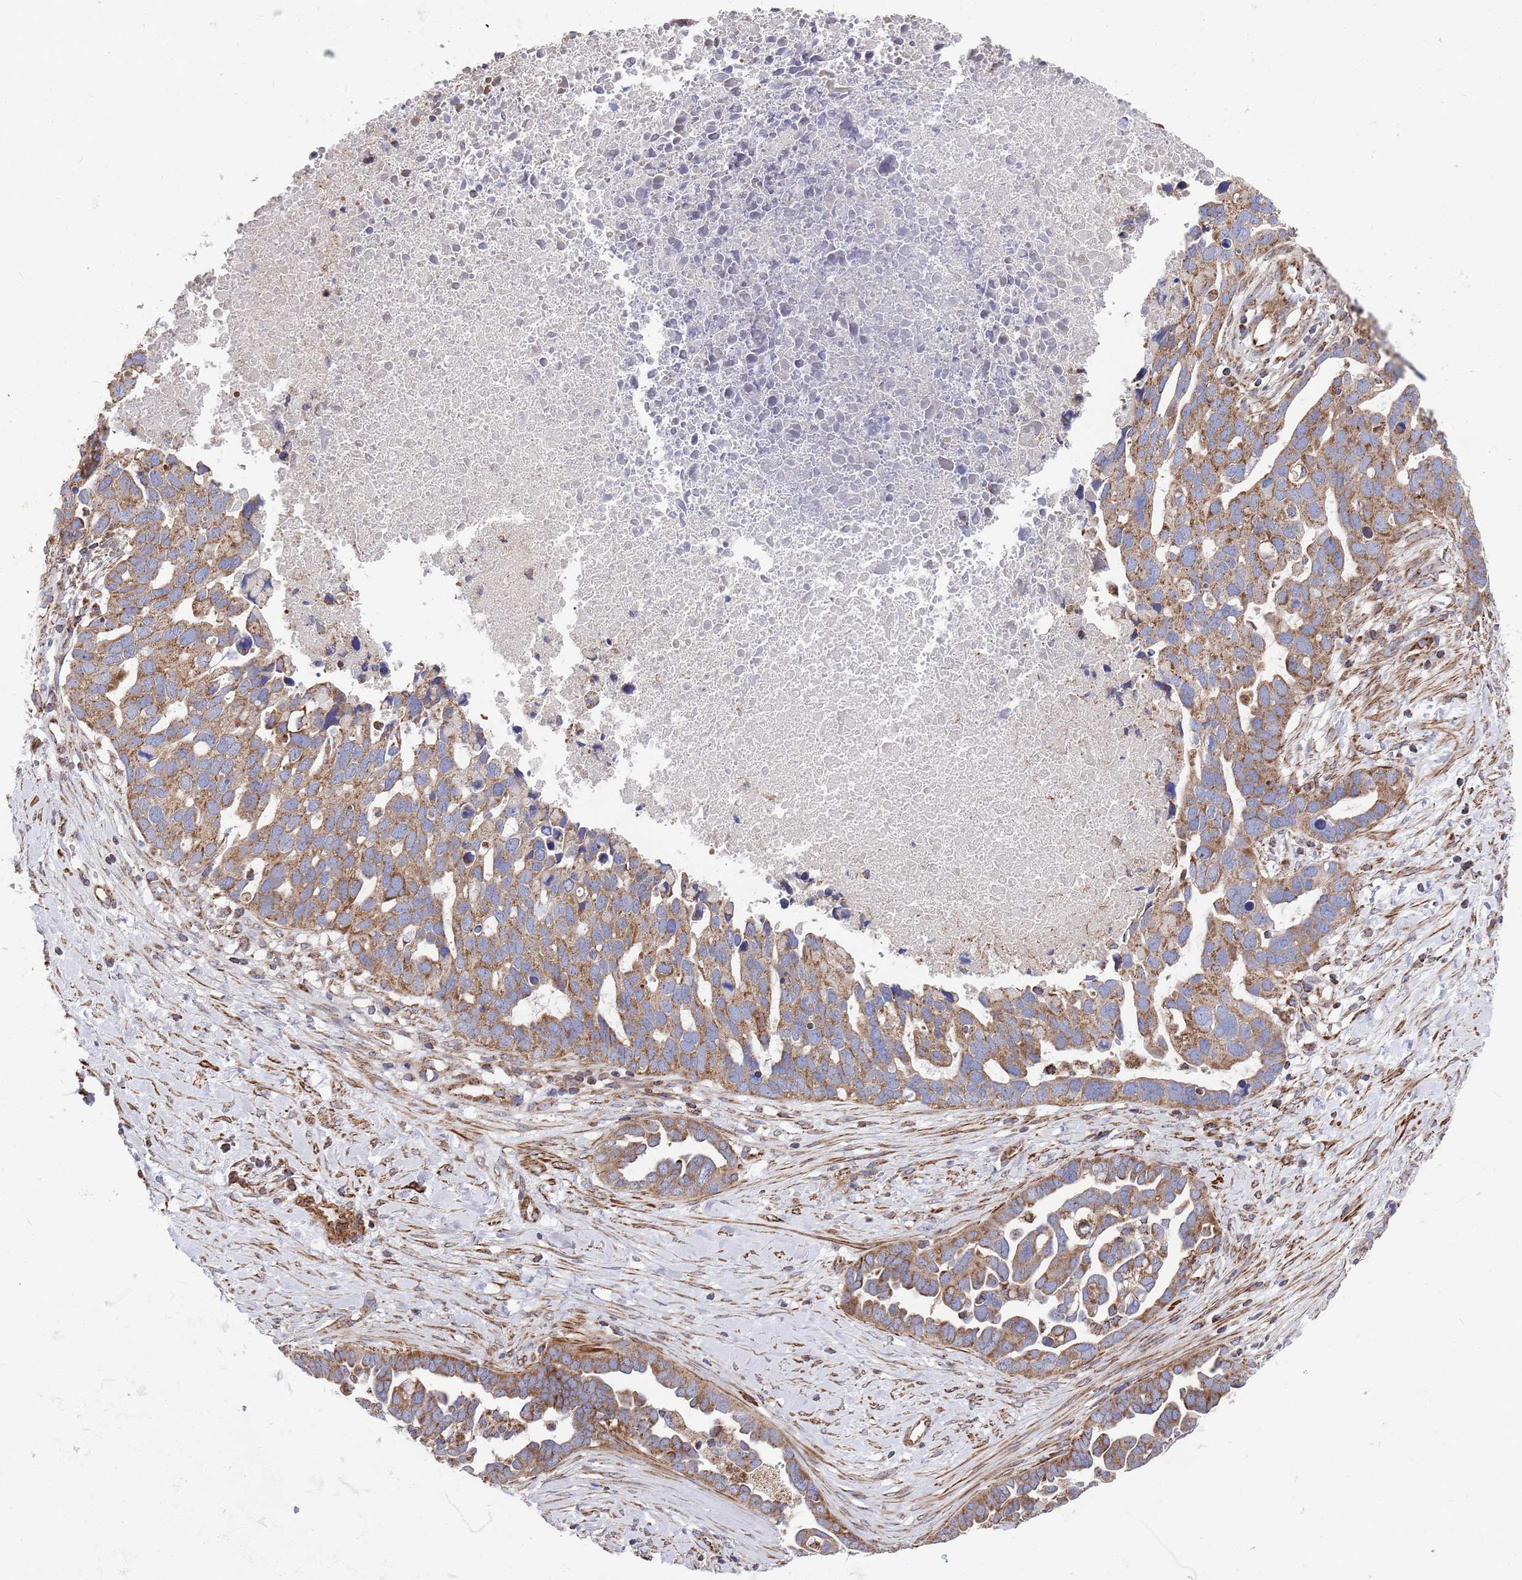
{"staining": {"intensity": "moderate", "quantity": ">75%", "location": "cytoplasmic/membranous"}, "tissue": "ovarian cancer", "cell_type": "Tumor cells", "image_type": "cancer", "snomed": [{"axis": "morphology", "description": "Cystadenocarcinoma, serous, NOS"}, {"axis": "topography", "description": "Ovary"}], "caption": "Tumor cells display medium levels of moderate cytoplasmic/membranous staining in approximately >75% of cells in human ovarian serous cystadenocarcinoma. (brown staining indicates protein expression, while blue staining denotes nuclei).", "gene": "WDFY3", "patient": {"sex": "female", "age": 54}}